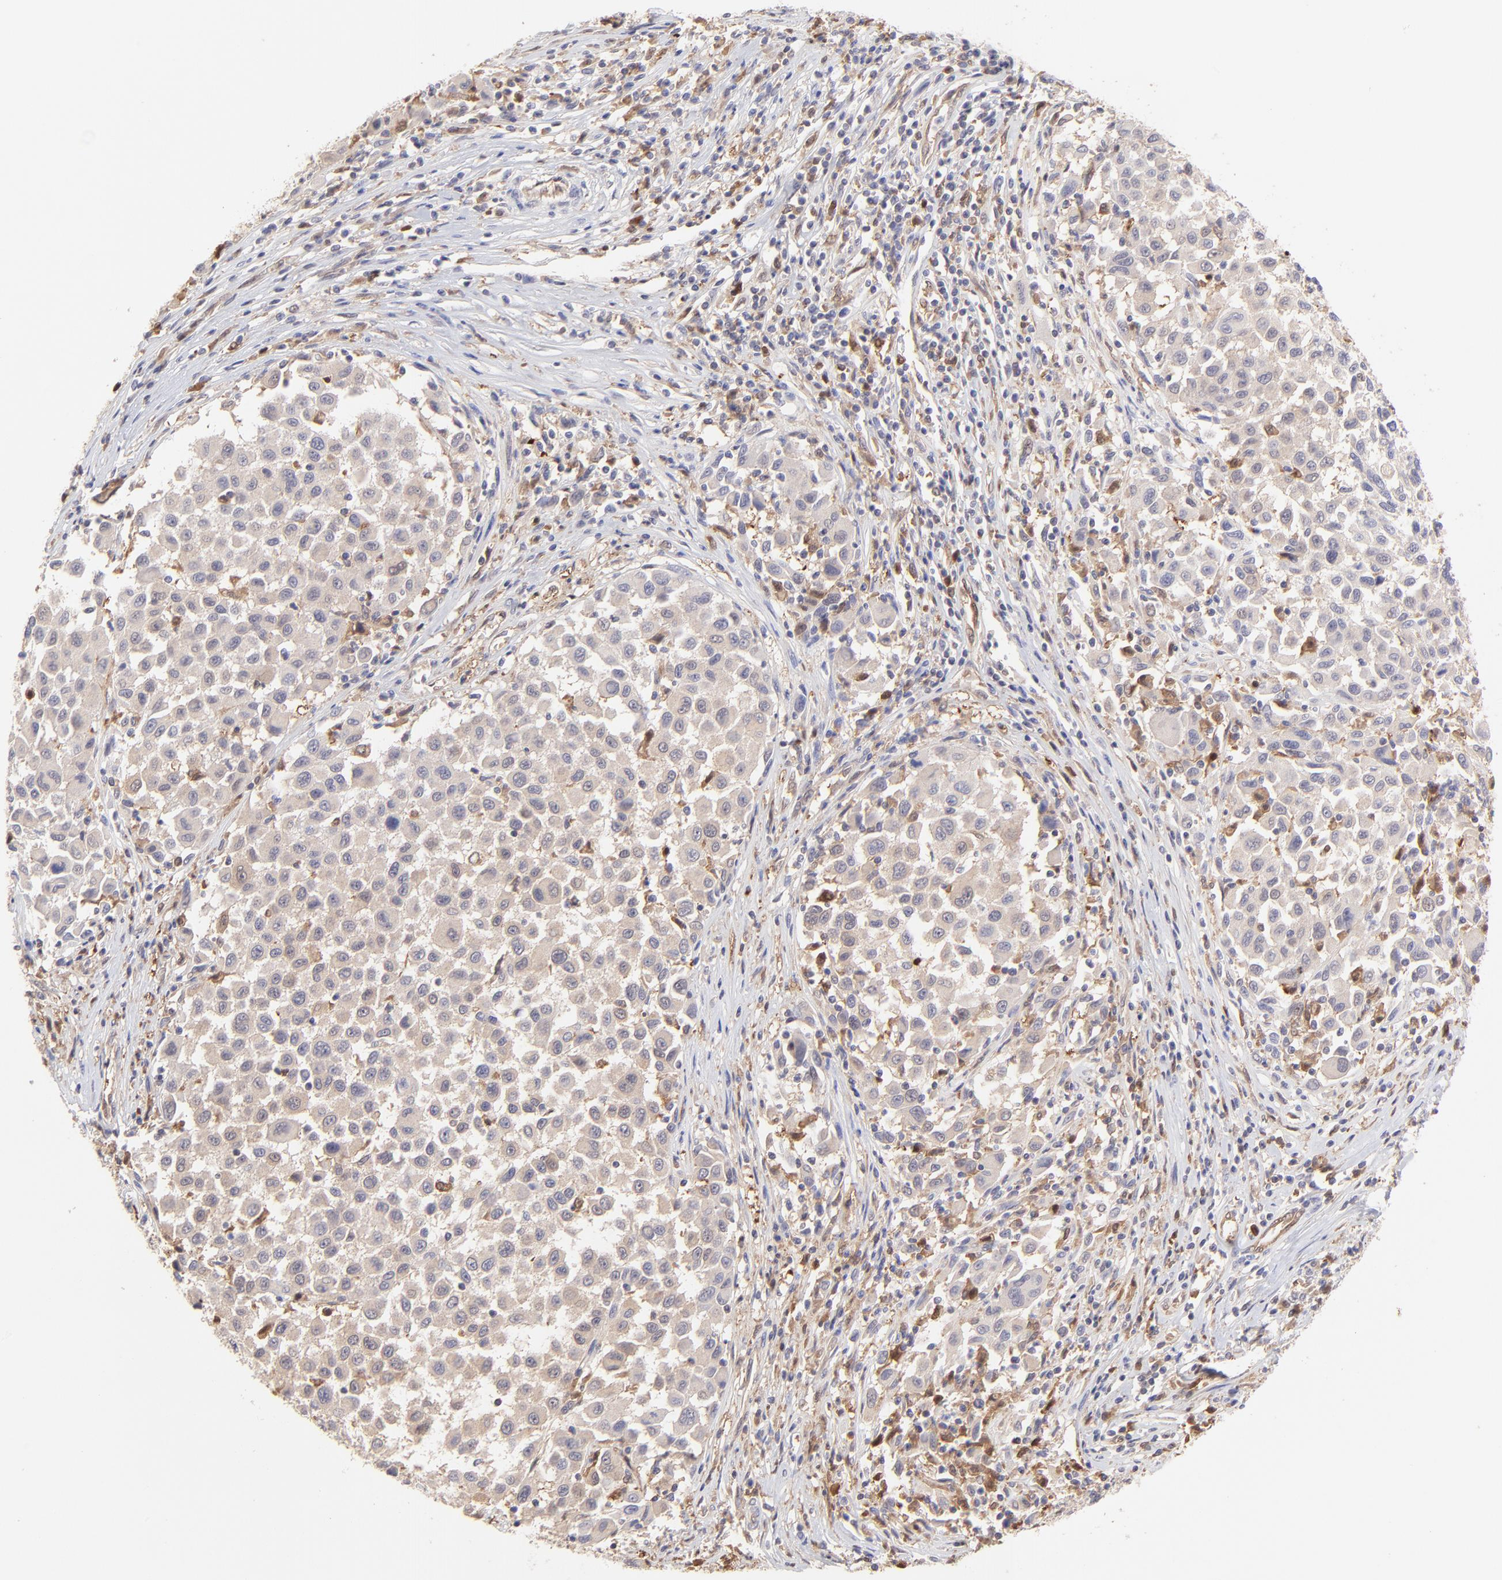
{"staining": {"intensity": "weak", "quantity": ">75%", "location": "cytoplasmic/membranous"}, "tissue": "melanoma", "cell_type": "Tumor cells", "image_type": "cancer", "snomed": [{"axis": "morphology", "description": "Malignant melanoma, Metastatic site"}, {"axis": "topography", "description": "Lymph node"}], "caption": "This histopathology image shows malignant melanoma (metastatic site) stained with IHC to label a protein in brown. The cytoplasmic/membranous of tumor cells show weak positivity for the protein. Nuclei are counter-stained blue.", "gene": "HYAL1", "patient": {"sex": "male", "age": 61}}